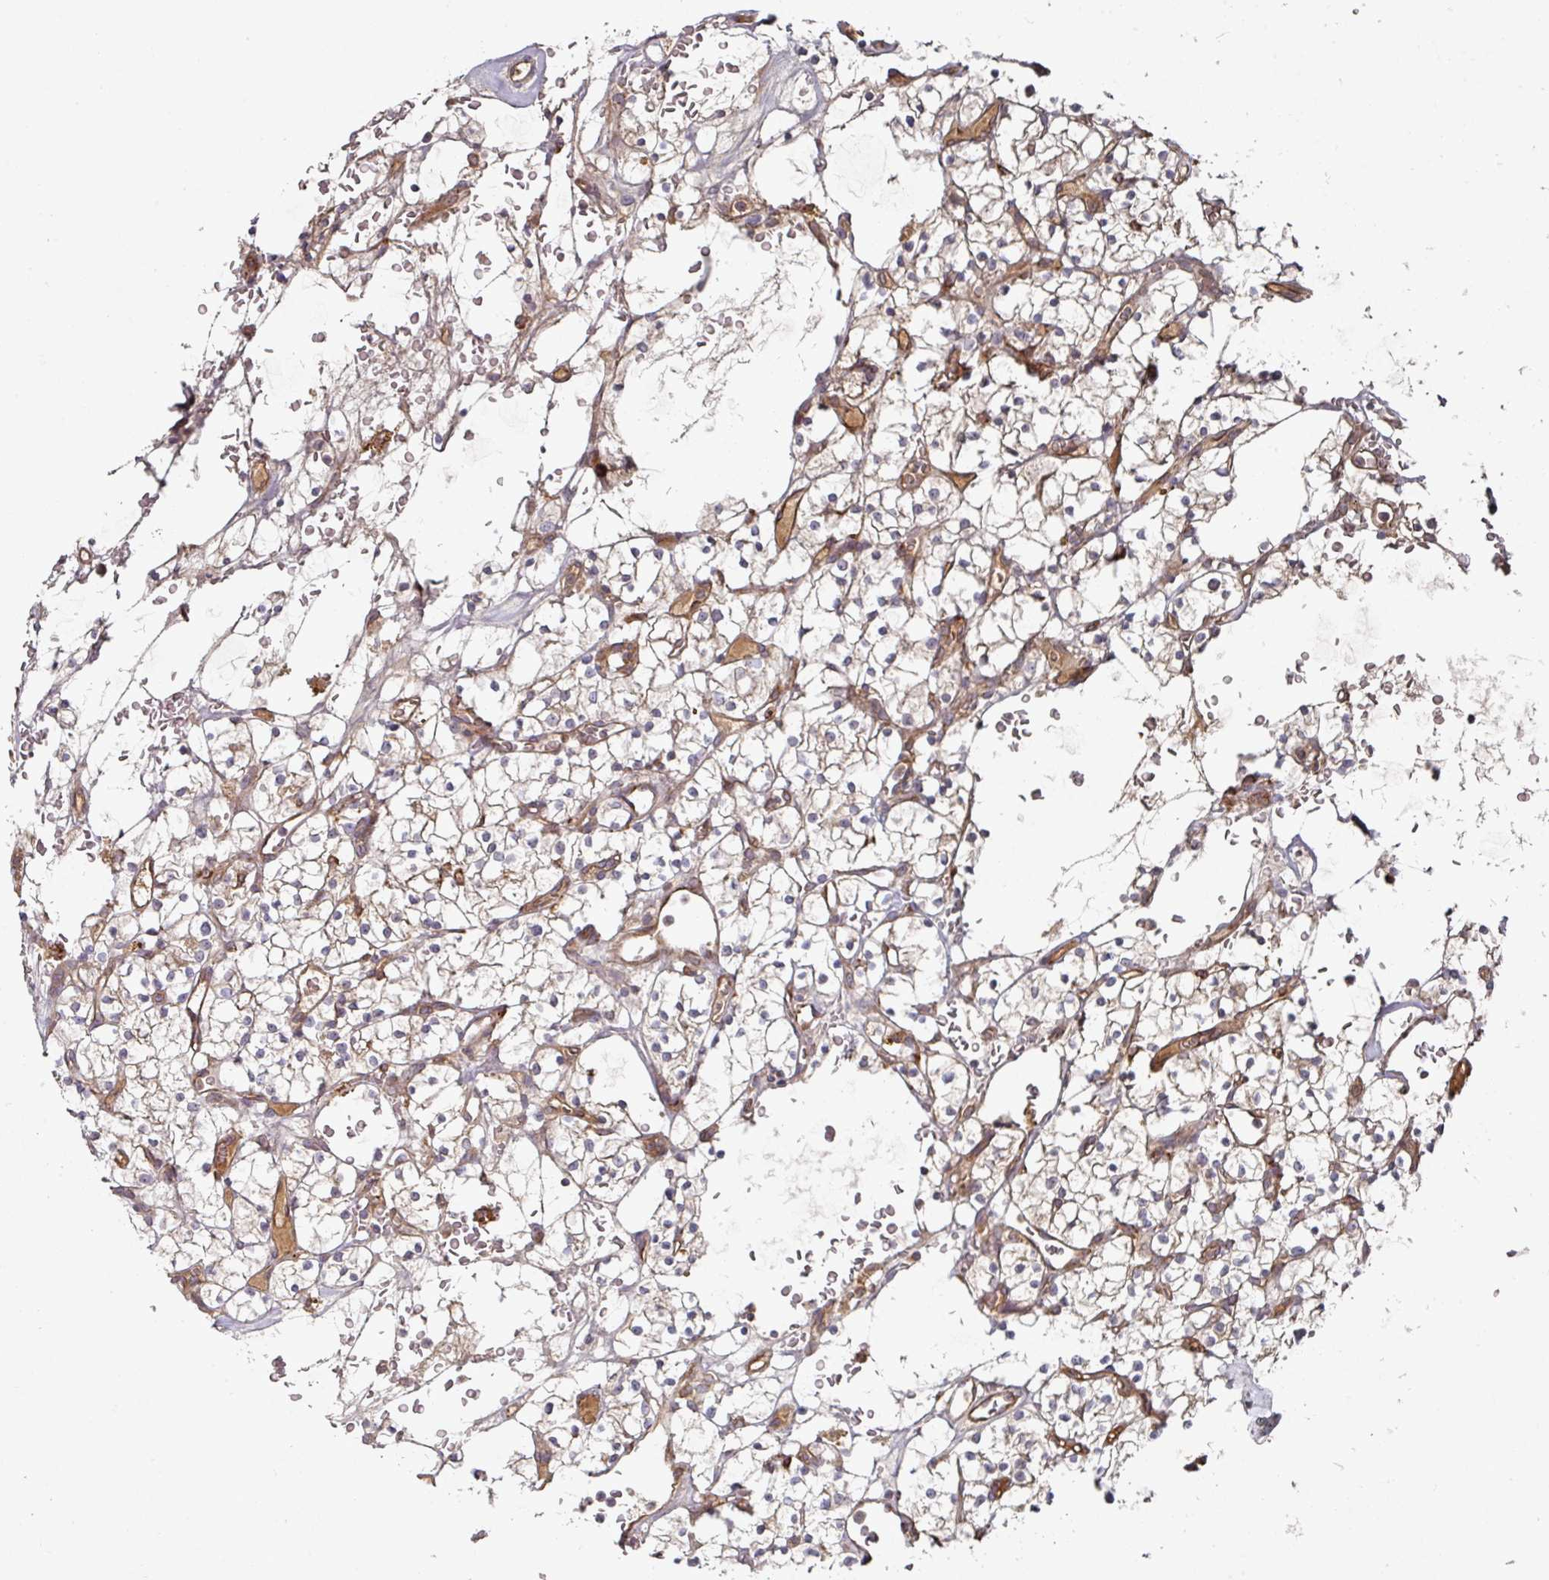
{"staining": {"intensity": "negative", "quantity": "none", "location": "none"}, "tissue": "renal cancer", "cell_type": "Tumor cells", "image_type": "cancer", "snomed": [{"axis": "morphology", "description": "Adenocarcinoma, NOS"}, {"axis": "topography", "description": "Kidney"}], "caption": "This is an immunohistochemistry (IHC) image of renal adenocarcinoma. There is no positivity in tumor cells.", "gene": "CEP95", "patient": {"sex": "female", "age": 64}}